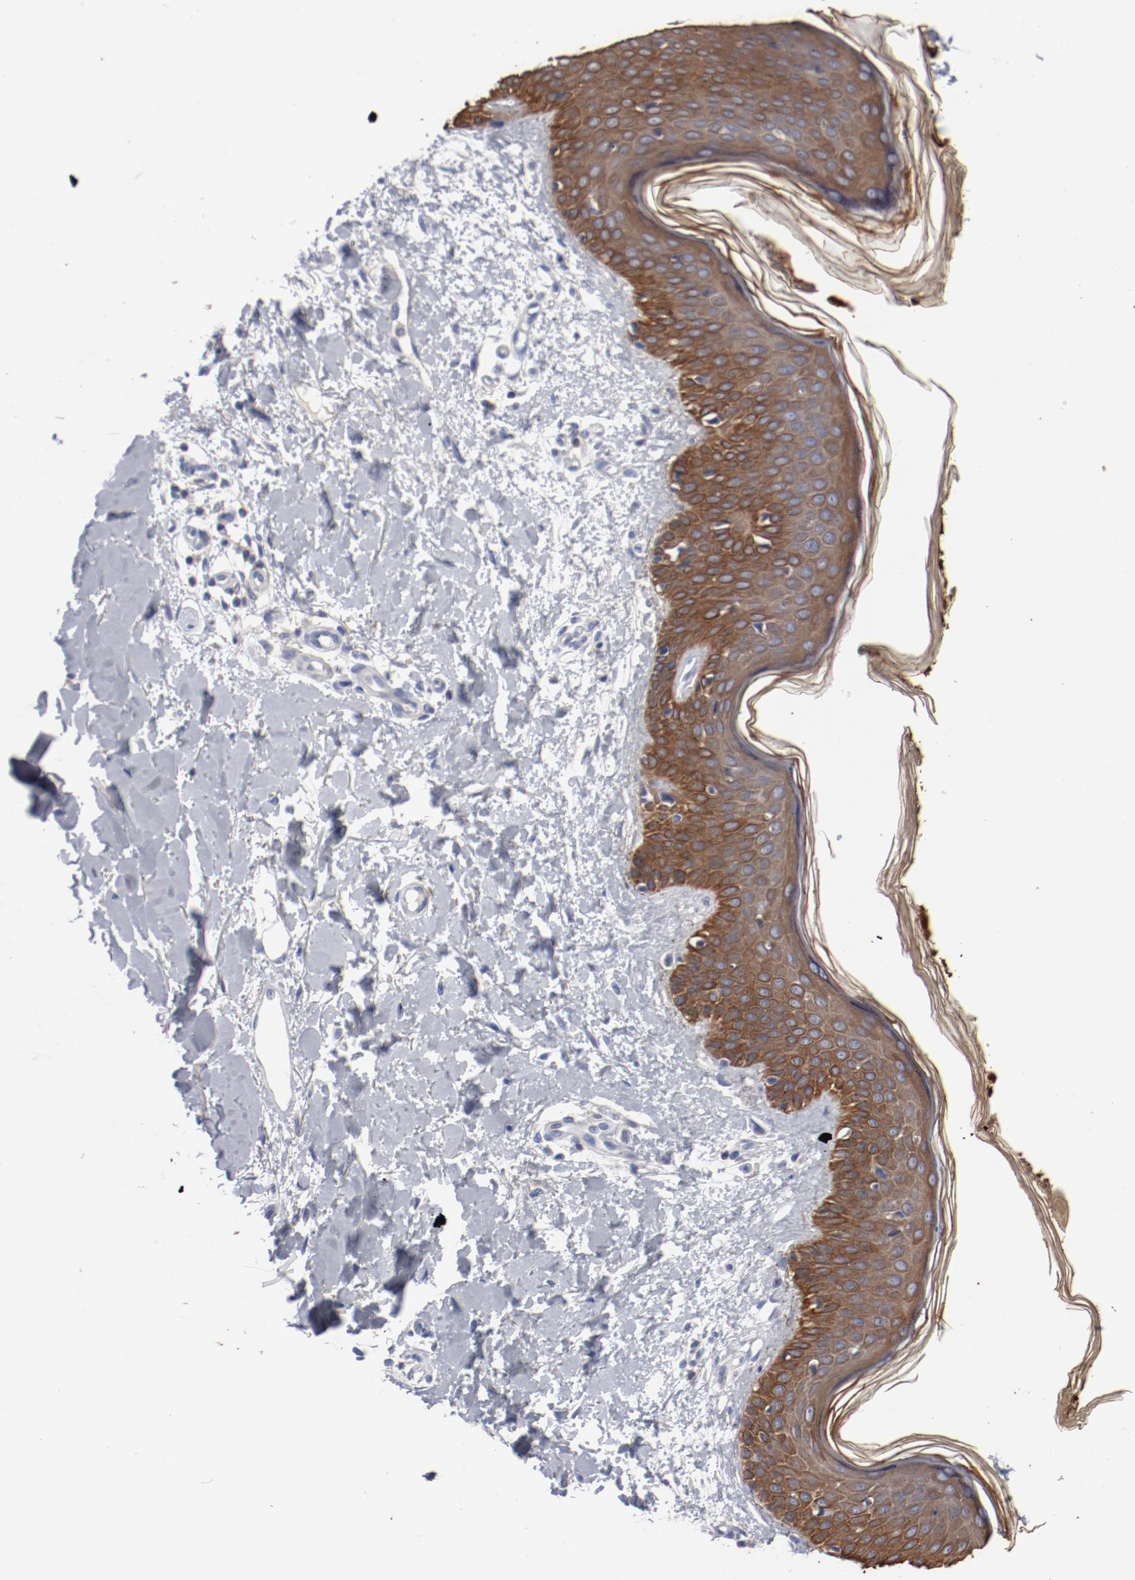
{"staining": {"intensity": "negative", "quantity": "none", "location": "none"}, "tissue": "skin", "cell_type": "Fibroblasts", "image_type": "normal", "snomed": [{"axis": "morphology", "description": "Normal tissue, NOS"}, {"axis": "topography", "description": "Skin"}], "caption": "Immunohistochemistry (IHC) image of normal human skin stained for a protein (brown), which demonstrates no positivity in fibroblasts.", "gene": "TSPAN6", "patient": {"sex": "female", "age": 56}}